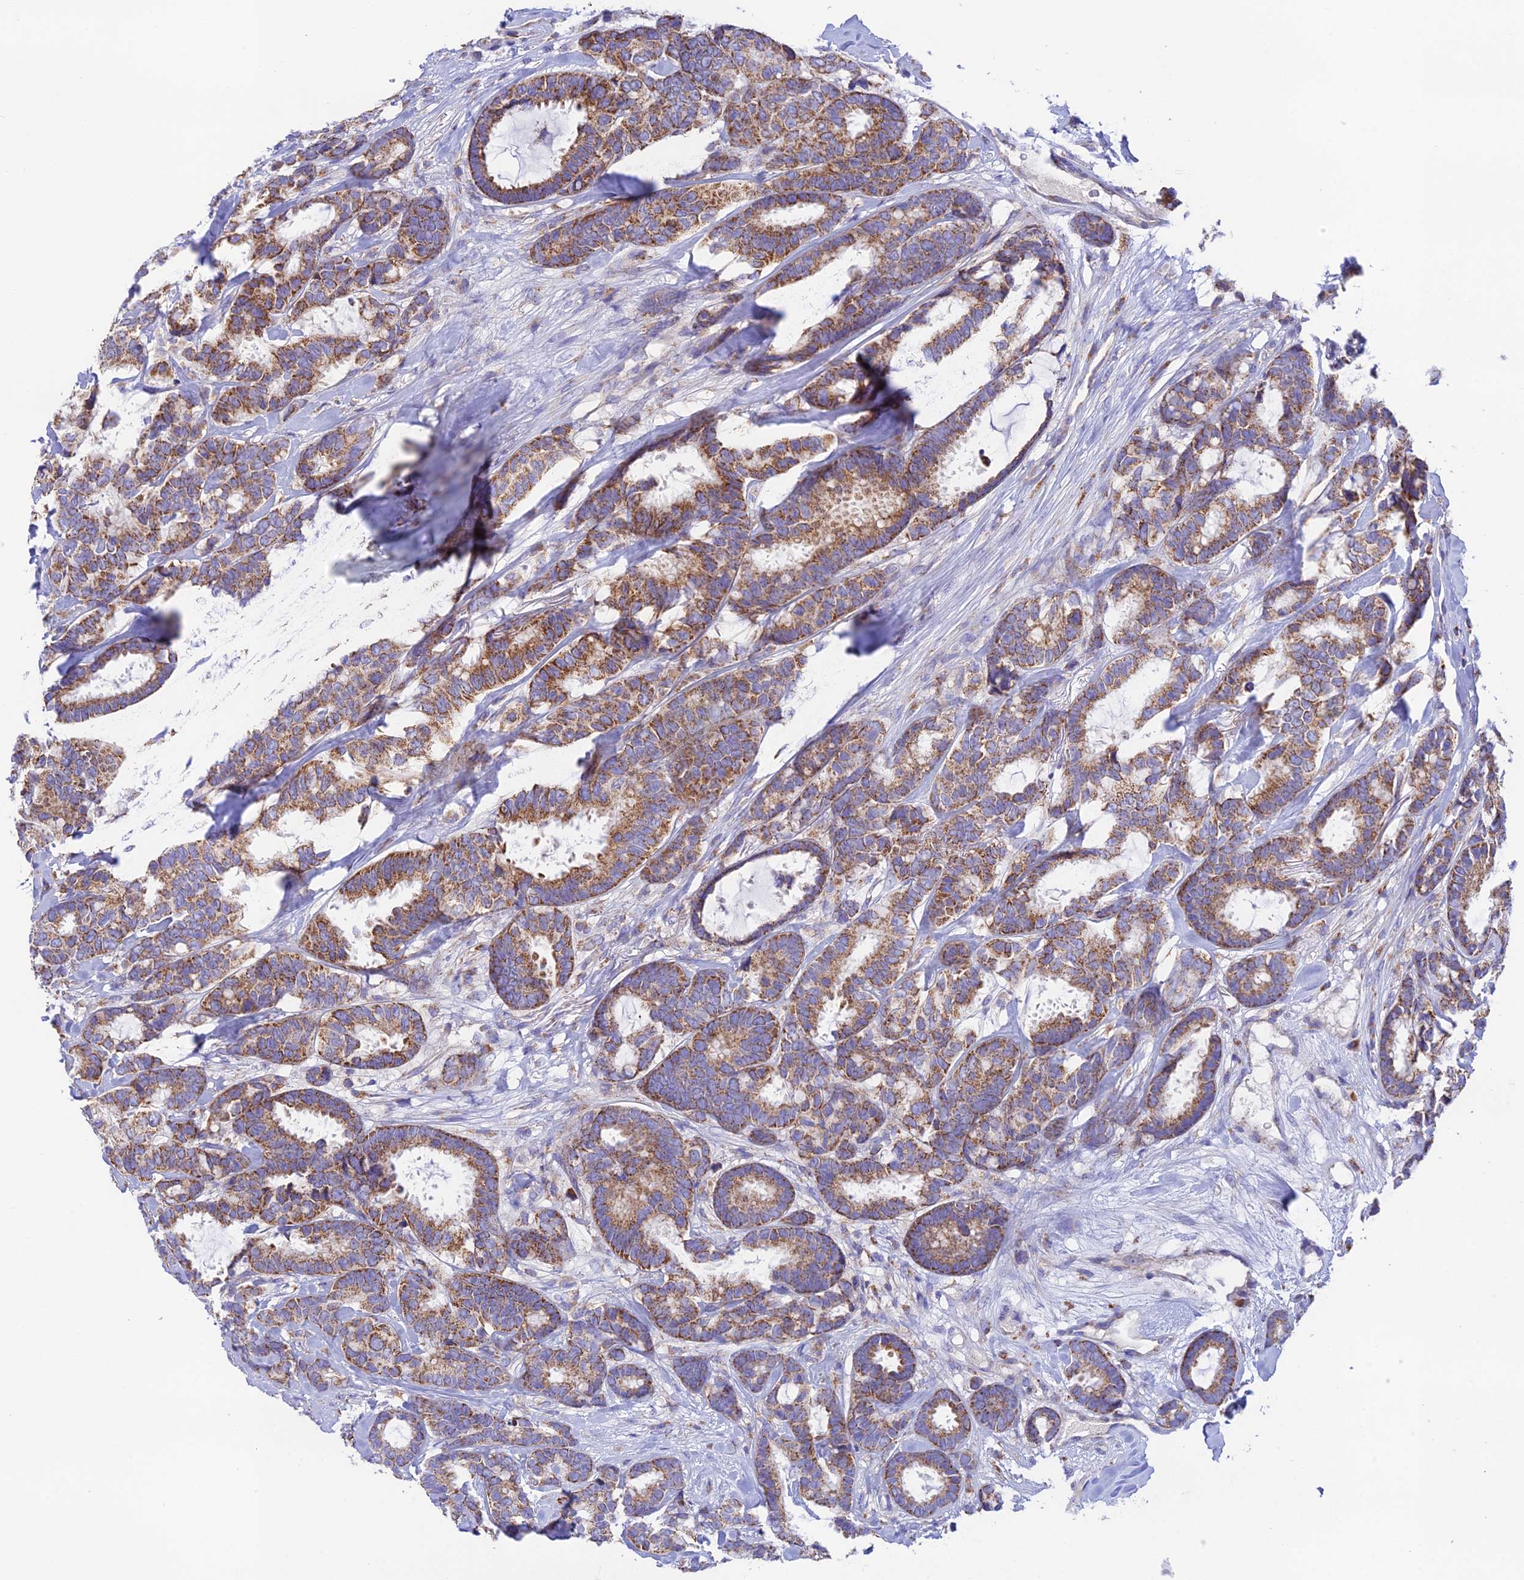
{"staining": {"intensity": "moderate", "quantity": ">75%", "location": "cytoplasmic/membranous"}, "tissue": "breast cancer", "cell_type": "Tumor cells", "image_type": "cancer", "snomed": [{"axis": "morphology", "description": "Duct carcinoma"}, {"axis": "topography", "description": "Breast"}], "caption": "A micrograph of human breast cancer stained for a protein demonstrates moderate cytoplasmic/membranous brown staining in tumor cells.", "gene": "HSDL2", "patient": {"sex": "female", "age": 87}}